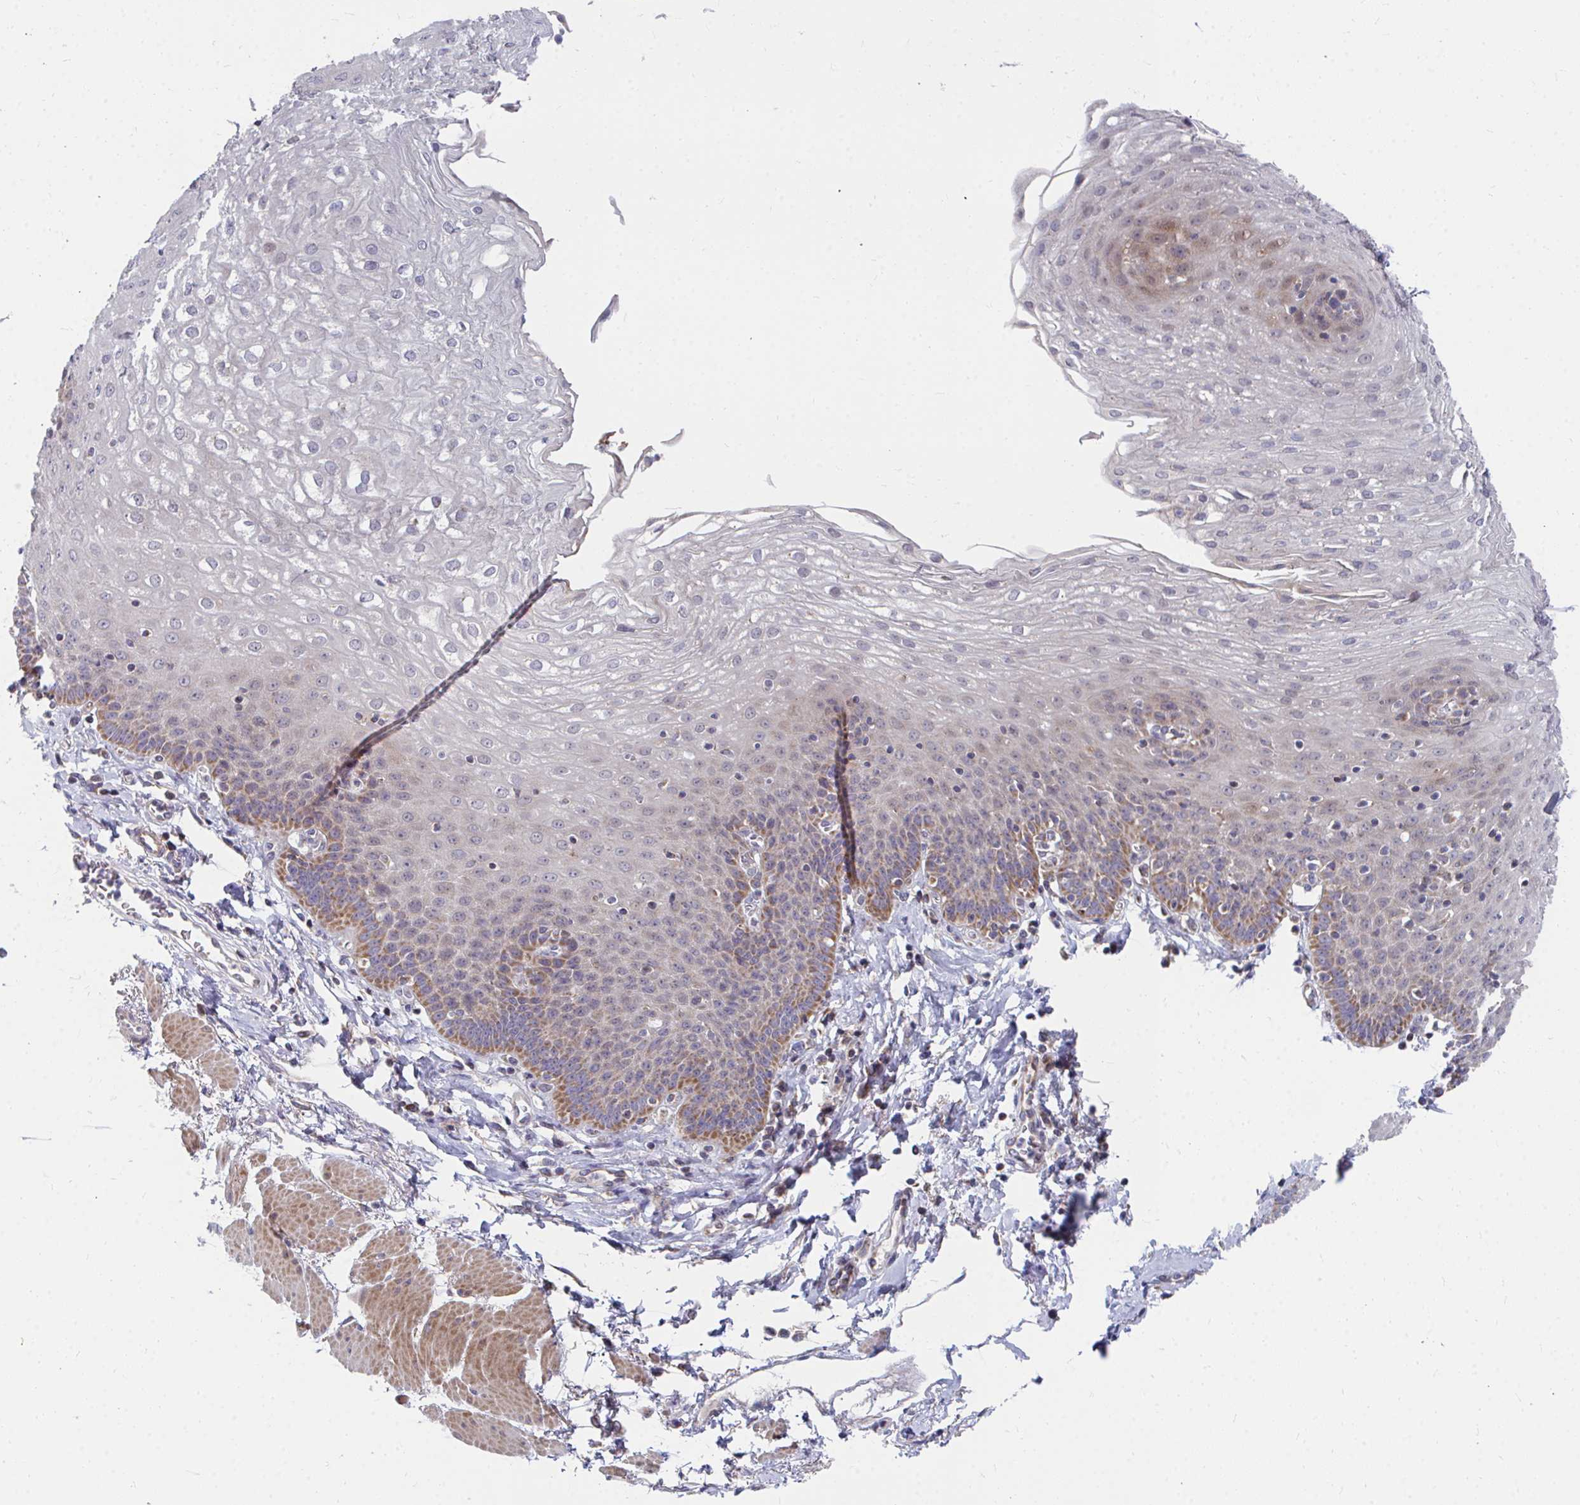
{"staining": {"intensity": "moderate", "quantity": "<25%", "location": "cytoplasmic/membranous"}, "tissue": "esophagus", "cell_type": "Squamous epithelial cells", "image_type": "normal", "snomed": [{"axis": "morphology", "description": "Normal tissue, NOS"}, {"axis": "topography", "description": "Esophagus"}], "caption": "The micrograph demonstrates immunohistochemical staining of unremarkable esophagus. There is moderate cytoplasmic/membranous staining is appreciated in approximately <25% of squamous epithelial cells.", "gene": "PEX3", "patient": {"sex": "female", "age": 81}}